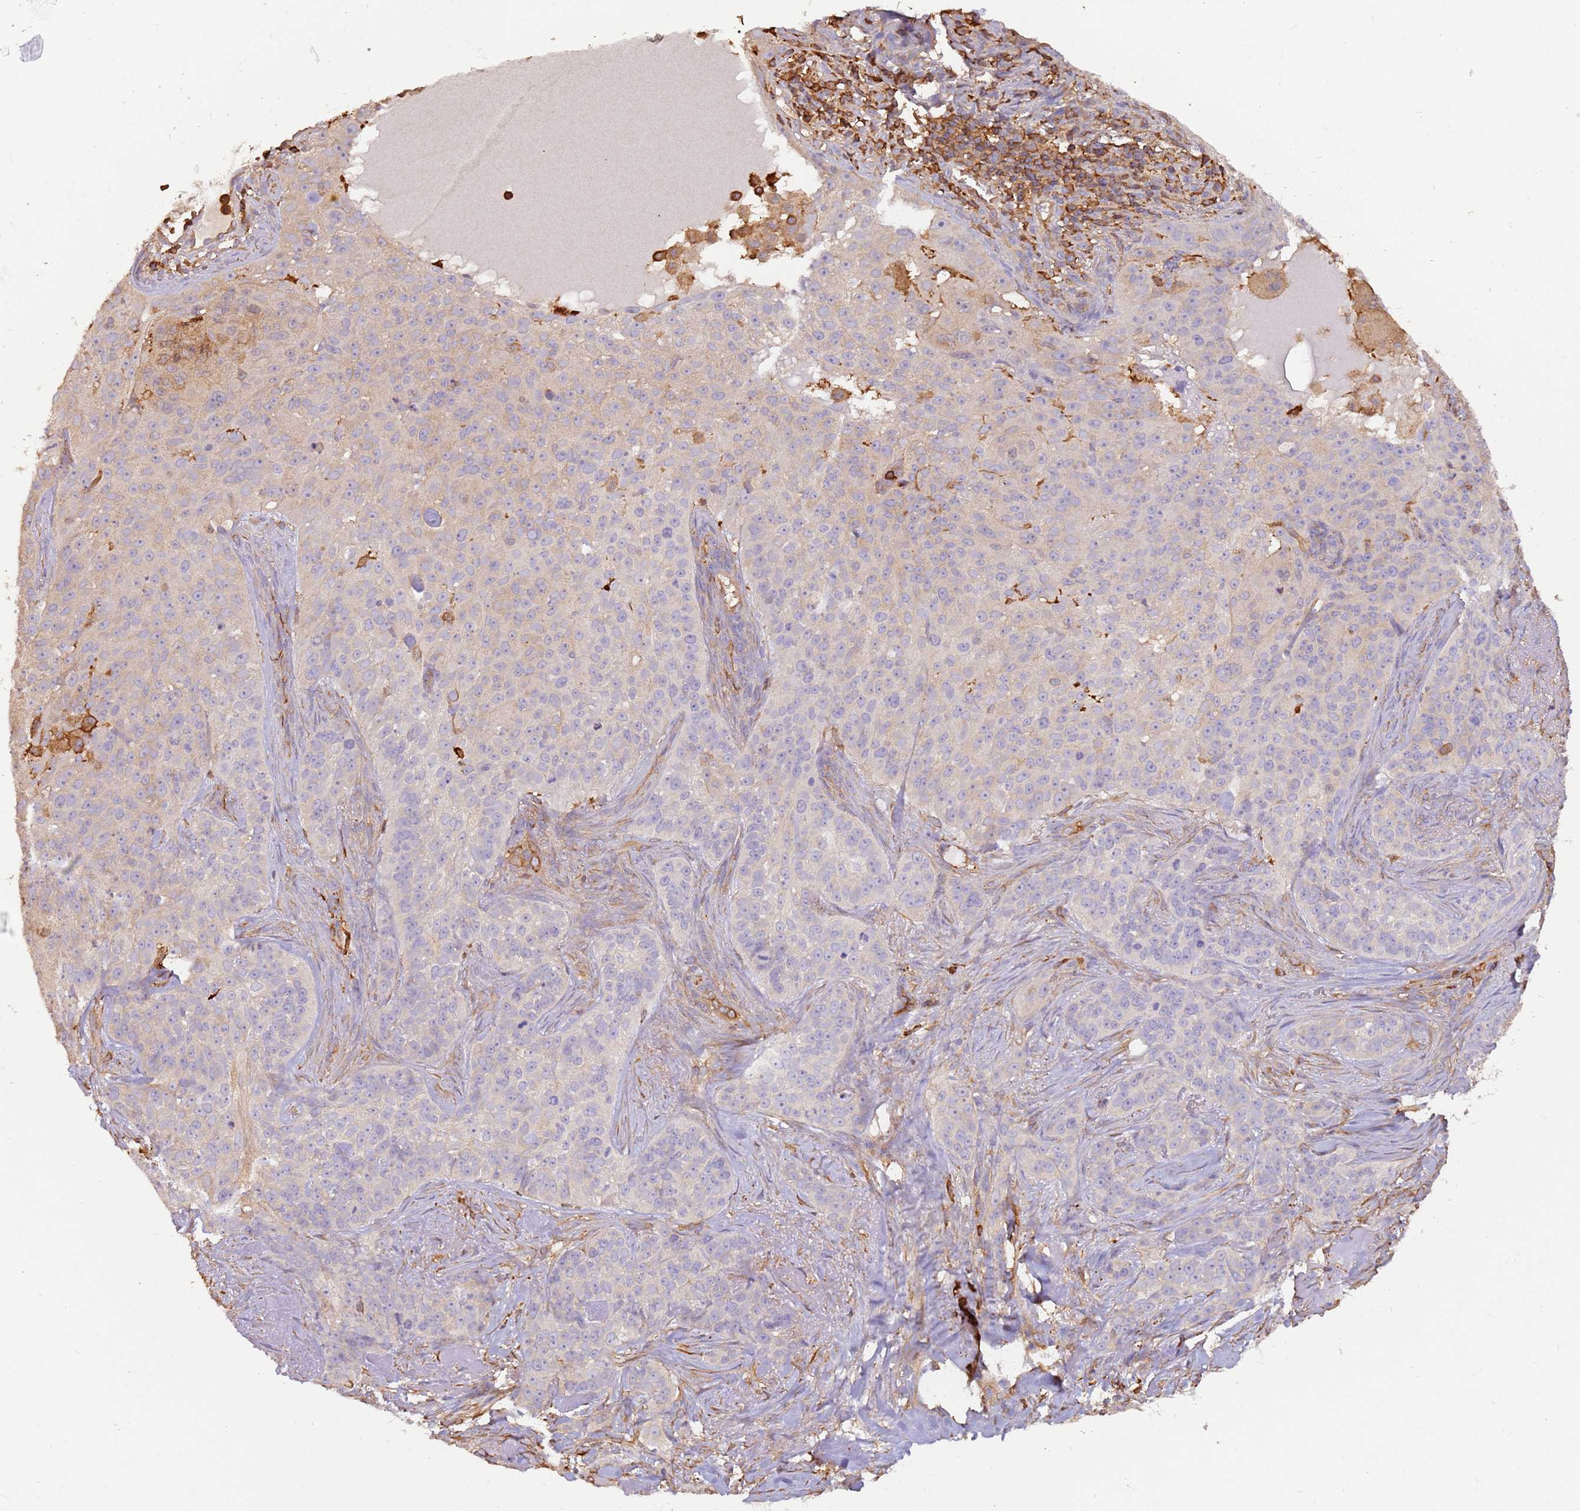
{"staining": {"intensity": "negative", "quantity": "none", "location": "none"}, "tissue": "skin cancer", "cell_type": "Tumor cells", "image_type": "cancer", "snomed": [{"axis": "morphology", "description": "Basal cell carcinoma"}, {"axis": "topography", "description": "Skin"}], "caption": "Basal cell carcinoma (skin) stained for a protein using immunohistochemistry displays no expression tumor cells.", "gene": "OR6P1", "patient": {"sex": "female", "age": 92}}